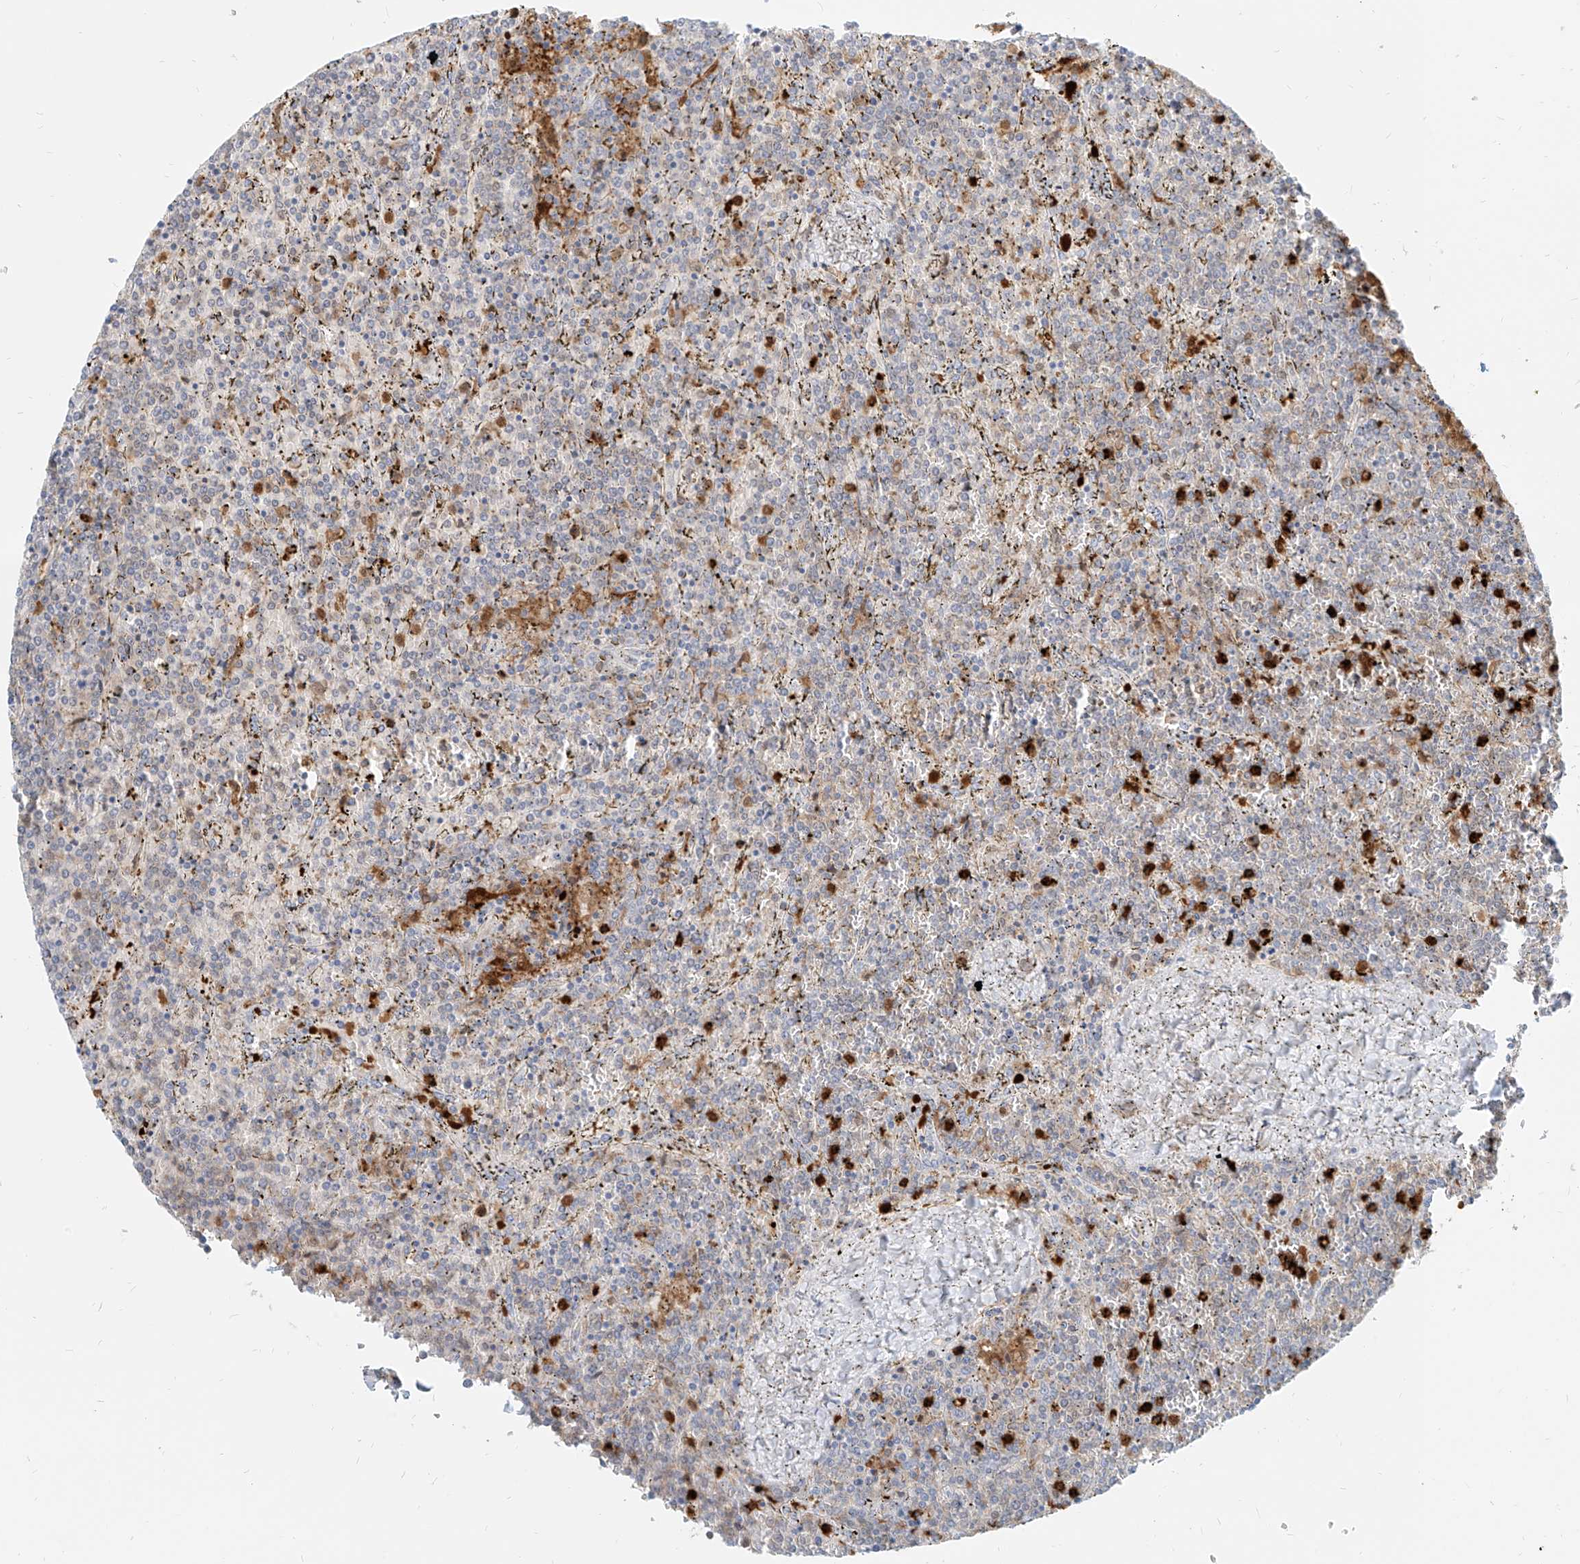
{"staining": {"intensity": "negative", "quantity": "none", "location": "none"}, "tissue": "lymphoma", "cell_type": "Tumor cells", "image_type": "cancer", "snomed": [{"axis": "morphology", "description": "Malignant lymphoma, non-Hodgkin's type, Low grade"}, {"axis": "topography", "description": "Spleen"}], "caption": "Protein analysis of malignant lymphoma, non-Hodgkin's type (low-grade) reveals no significant expression in tumor cells.", "gene": "PGD", "patient": {"sex": "female", "age": 19}}